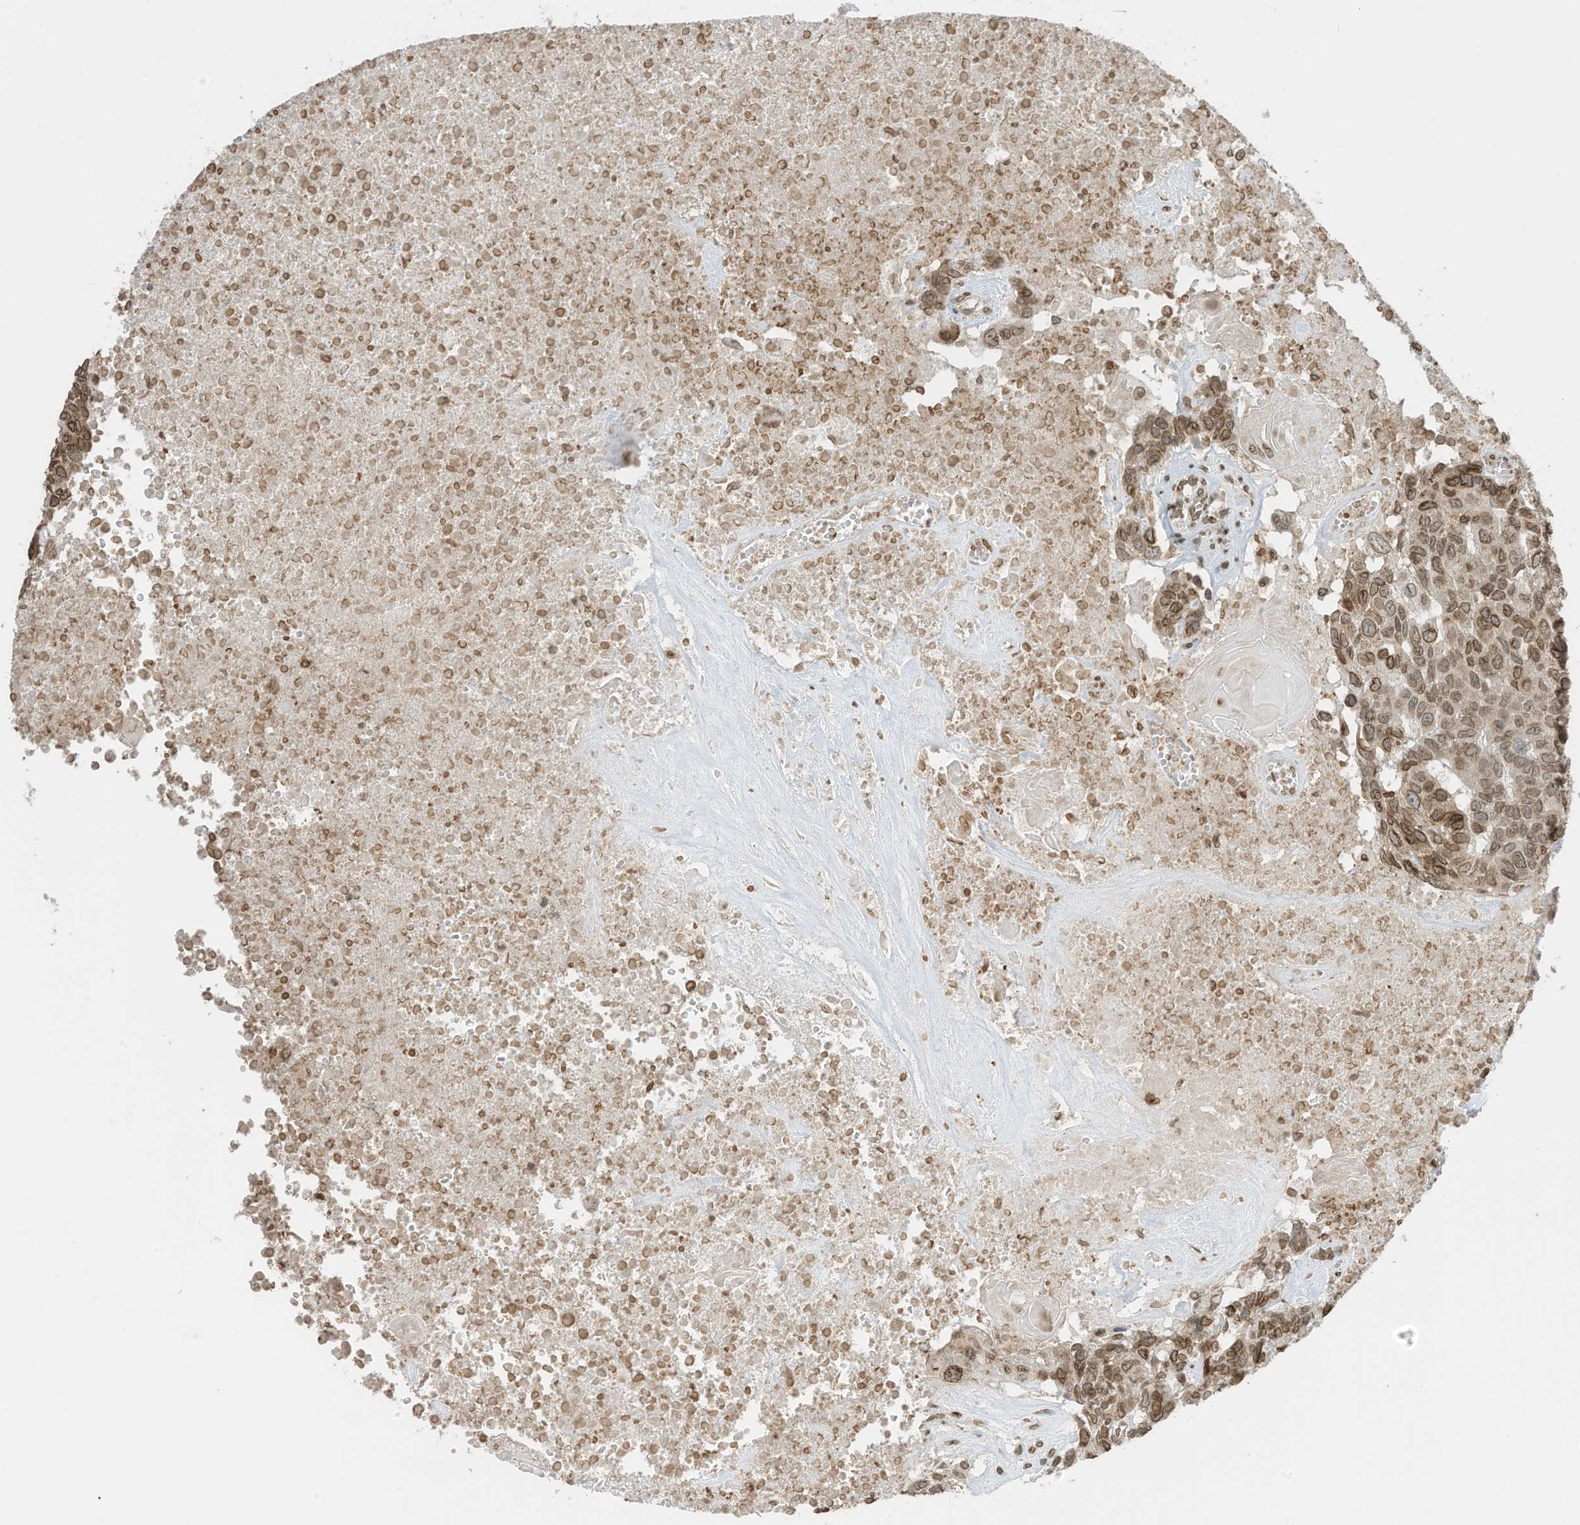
{"staining": {"intensity": "moderate", "quantity": ">75%", "location": "cytoplasmic/membranous,nuclear"}, "tissue": "head and neck cancer", "cell_type": "Tumor cells", "image_type": "cancer", "snomed": [{"axis": "morphology", "description": "Squamous cell carcinoma, NOS"}, {"axis": "topography", "description": "Head-Neck"}], "caption": "There is medium levels of moderate cytoplasmic/membranous and nuclear expression in tumor cells of head and neck cancer (squamous cell carcinoma), as demonstrated by immunohistochemical staining (brown color).", "gene": "RABL3", "patient": {"sex": "male", "age": 66}}